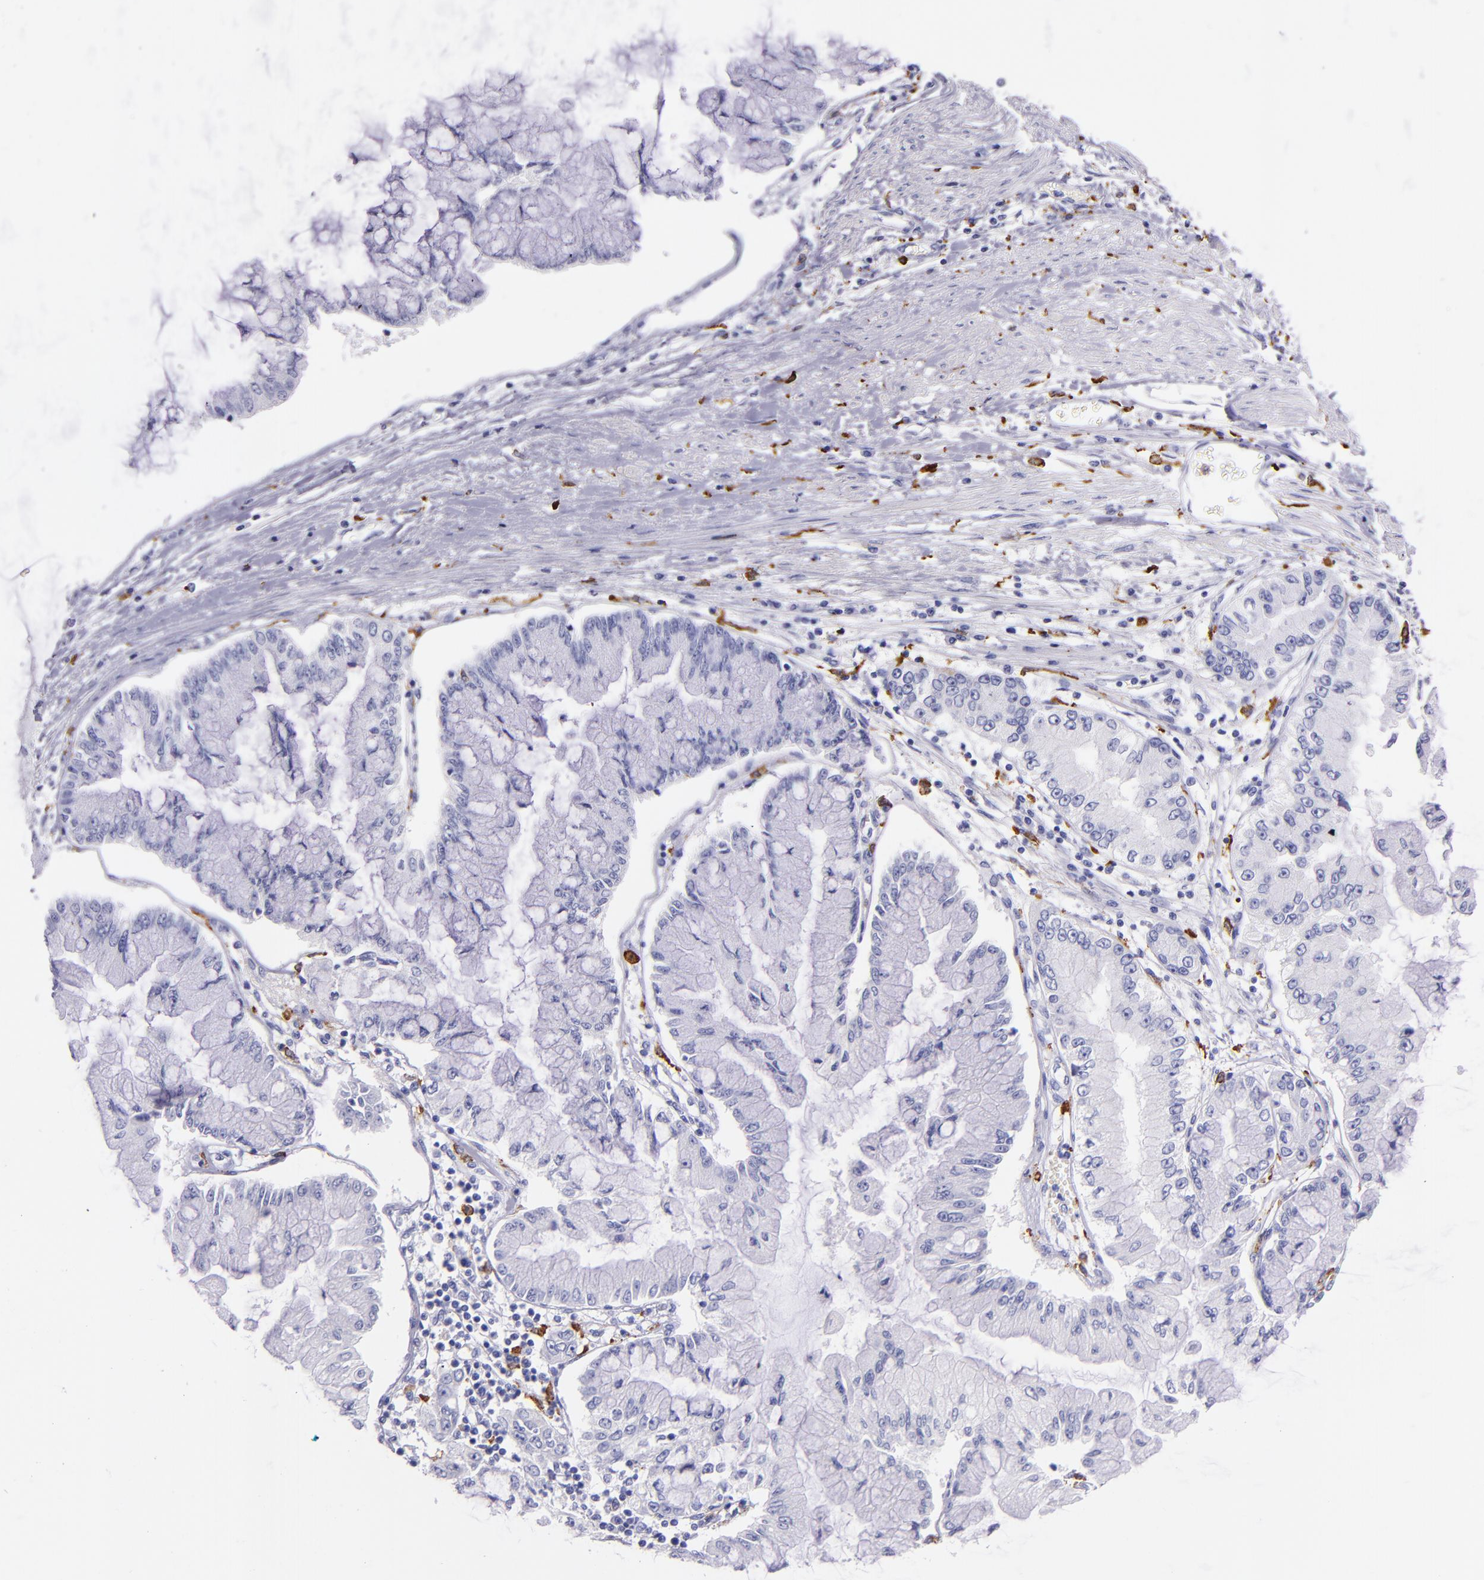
{"staining": {"intensity": "negative", "quantity": "none", "location": "none"}, "tissue": "liver cancer", "cell_type": "Tumor cells", "image_type": "cancer", "snomed": [{"axis": "morphology", "description": "Cholangiocarcinoma"}, {"axis": "topography", "description": "Liver"}], "caption": "Cholangiocarcinoma (liver) was stained to show a protein in brown. There is no significant positivity in tumor cells. (Immunohistochemistry (ihc), brightfield microscopy, high magnification).", "gene": "CD163", "patient": {"sex": "female", "age": 79}}